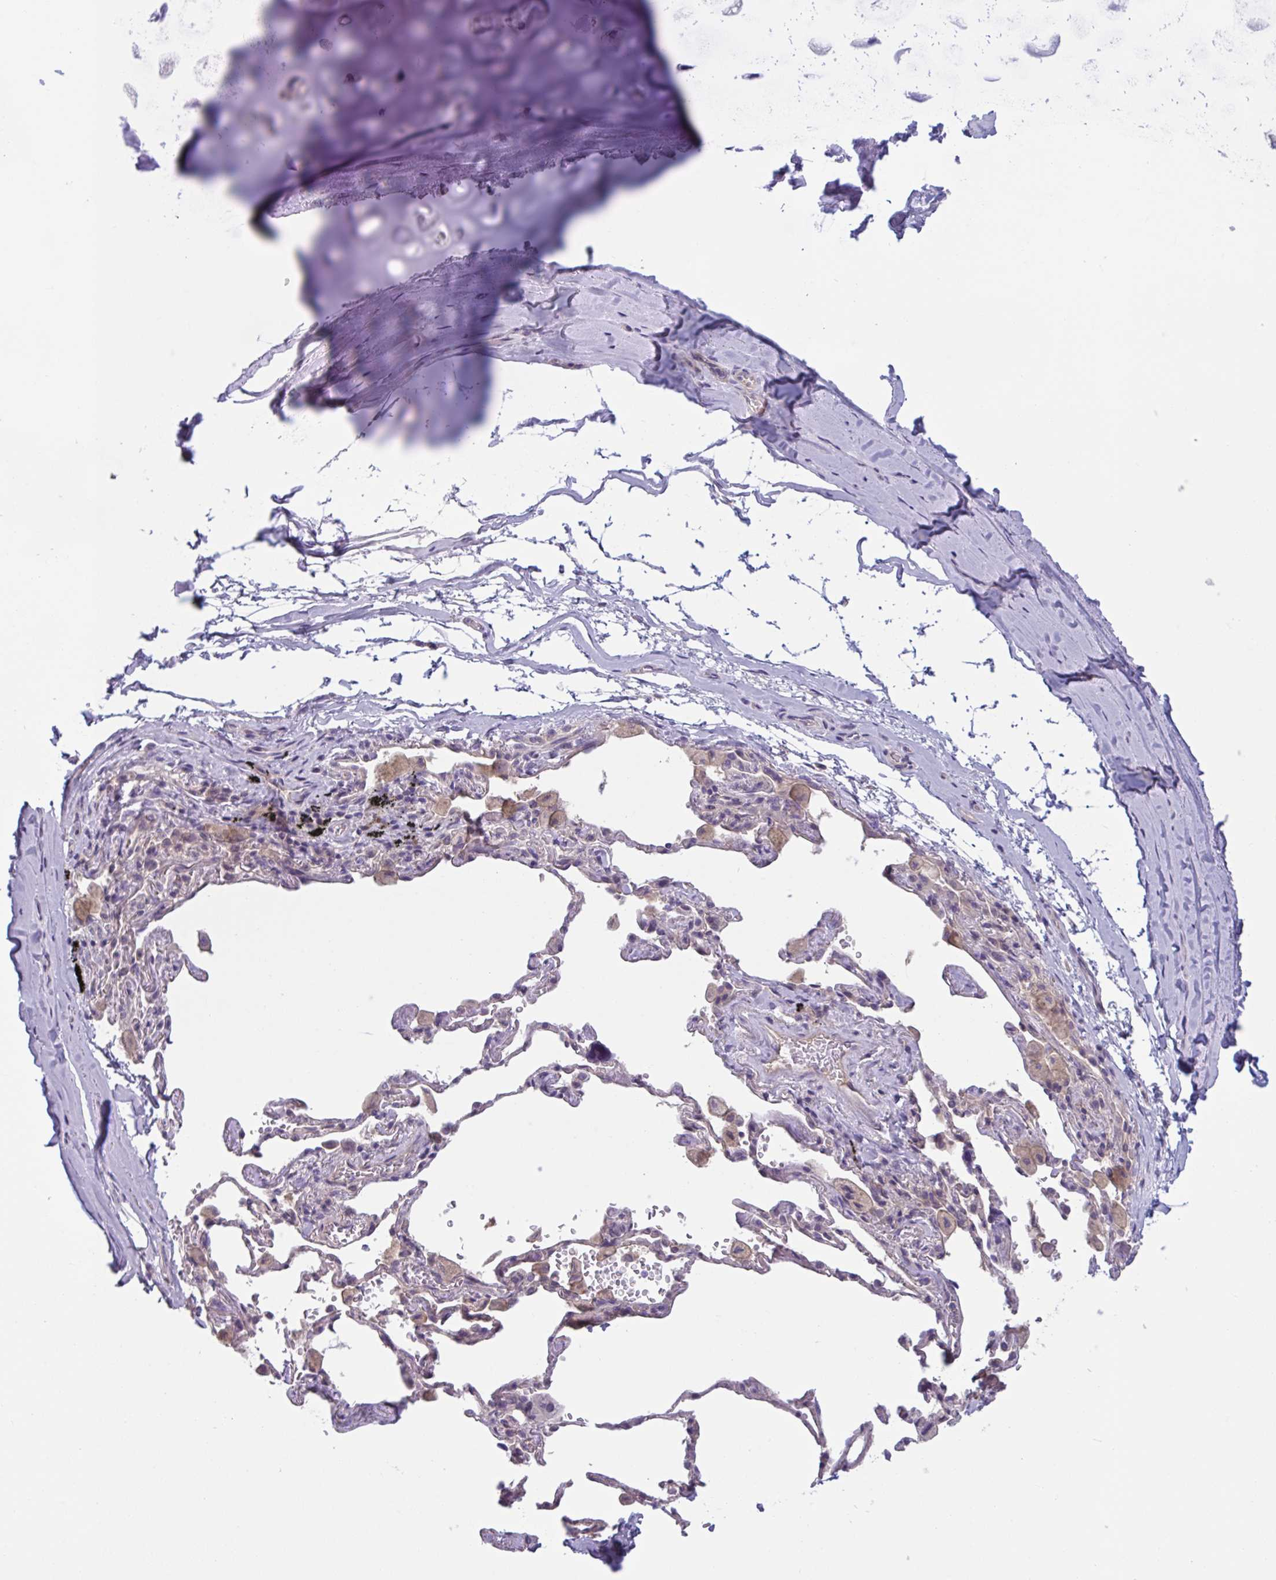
{"staining": {"intensity": "negative", "quantity": "none", "location": "none"}, "tissue": "soft tissue", "cell_type": "Chondrocytes", "image_type": "normal", "snomed": [{"axis": "morphology", "description": "Normal tissue, NOS"}, {"axis": "topography", "description": "Cartilage tissue"}, {"axis": "topography", "description": "Bronchus"}], "caption": "A photomicrograph of soft tissue stained for a protein reveals no brown staining in chondrocytes.", "gene": "TTC7B", "patient": {"sex": "male", "age": 64}}